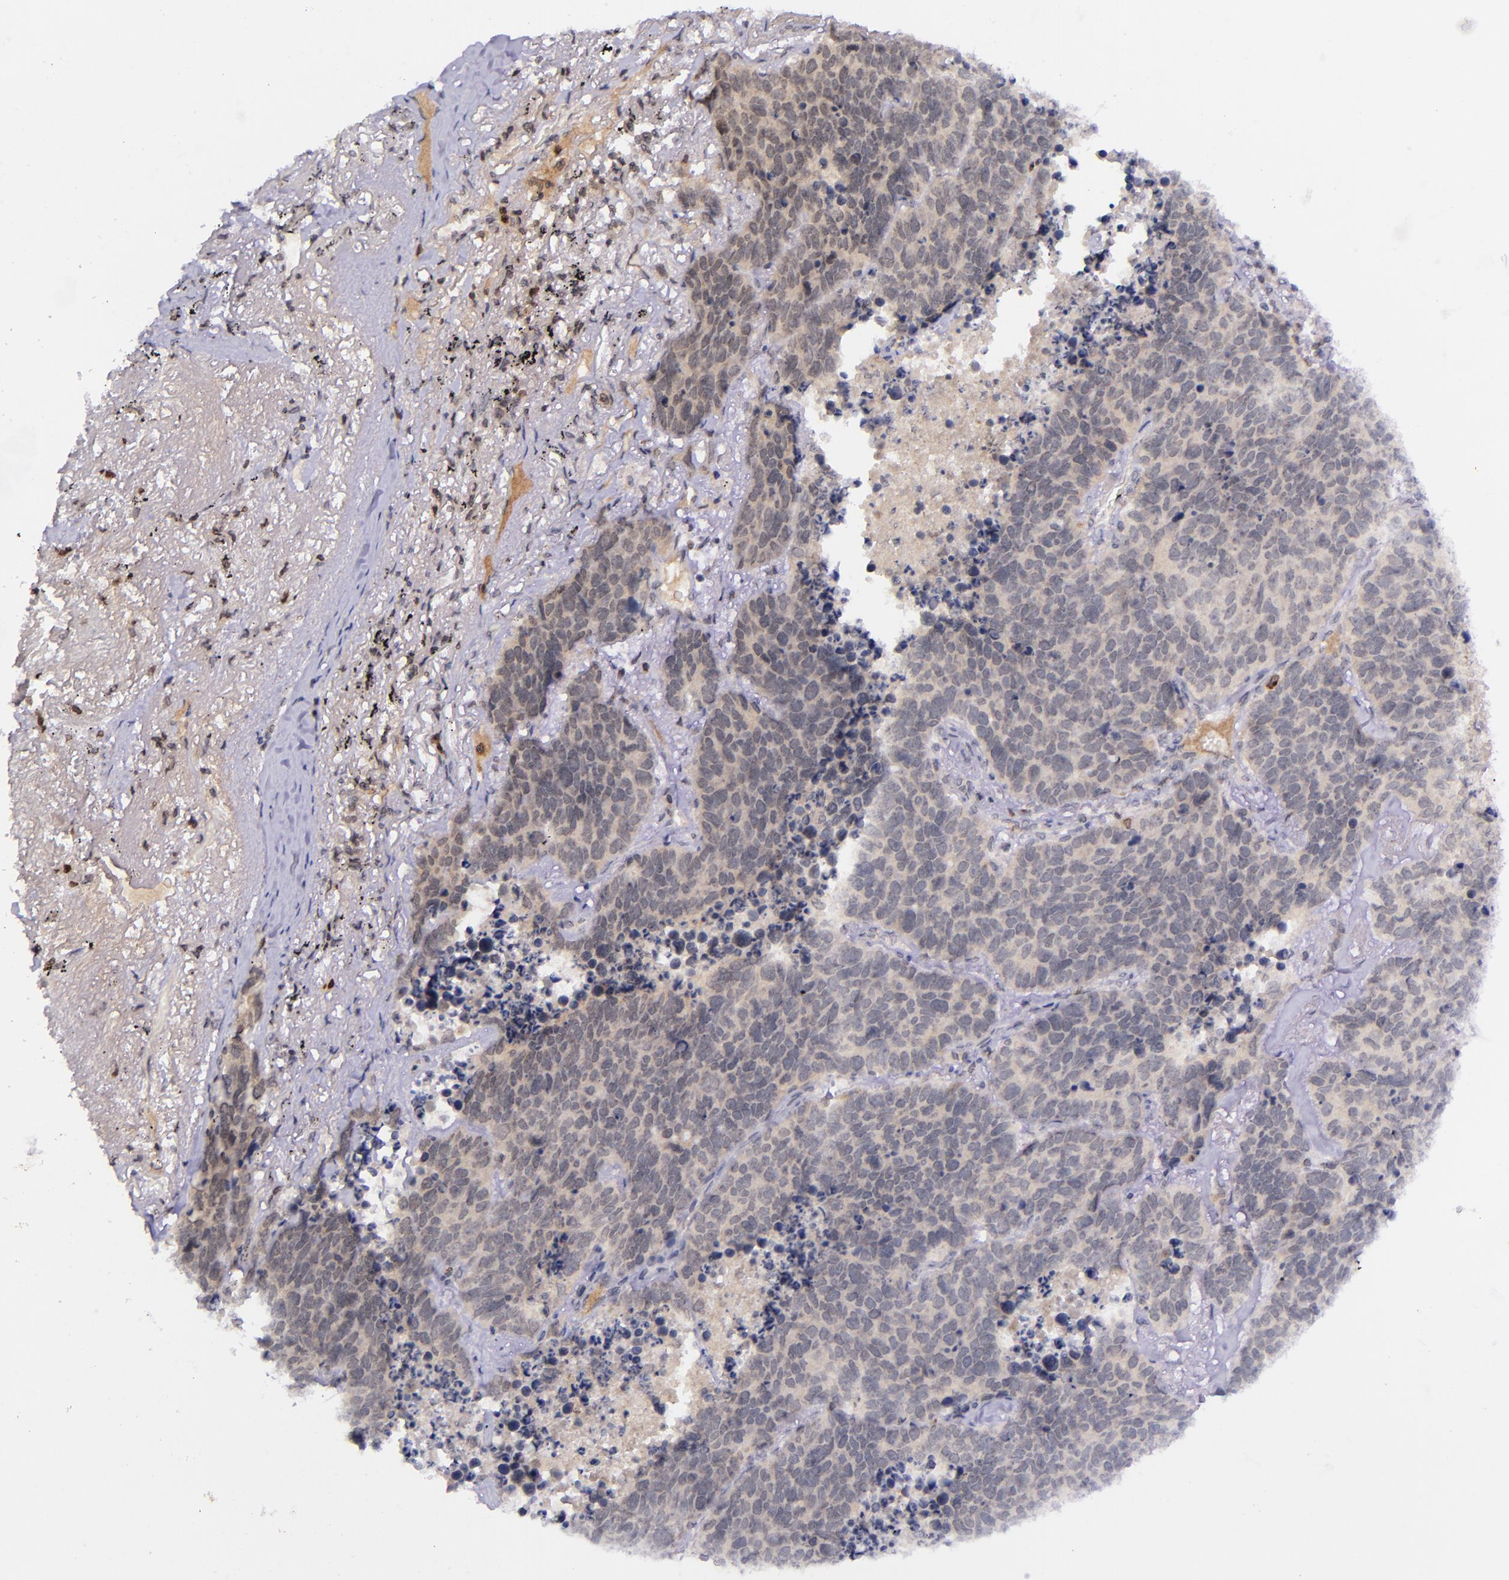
{"staining": {"intensity": "weak", "quantity": "<25%", "location": "cytoplasmic/membranous"}, "tissue": "lung cancer", "cell_type": "Tumor cells", "image_type": "cancer", "snomed": [{"axis": "morphology", "description": "Carcinoid, malignant, NOS"}, {"axis": "topography", "description": "Lung"}], "caption": "The image displays no significant positivity in tumor cells of carcinoid (malignant) (lung).", "gene": "SELL", "patient": {"sex": "male", "age": 60}}